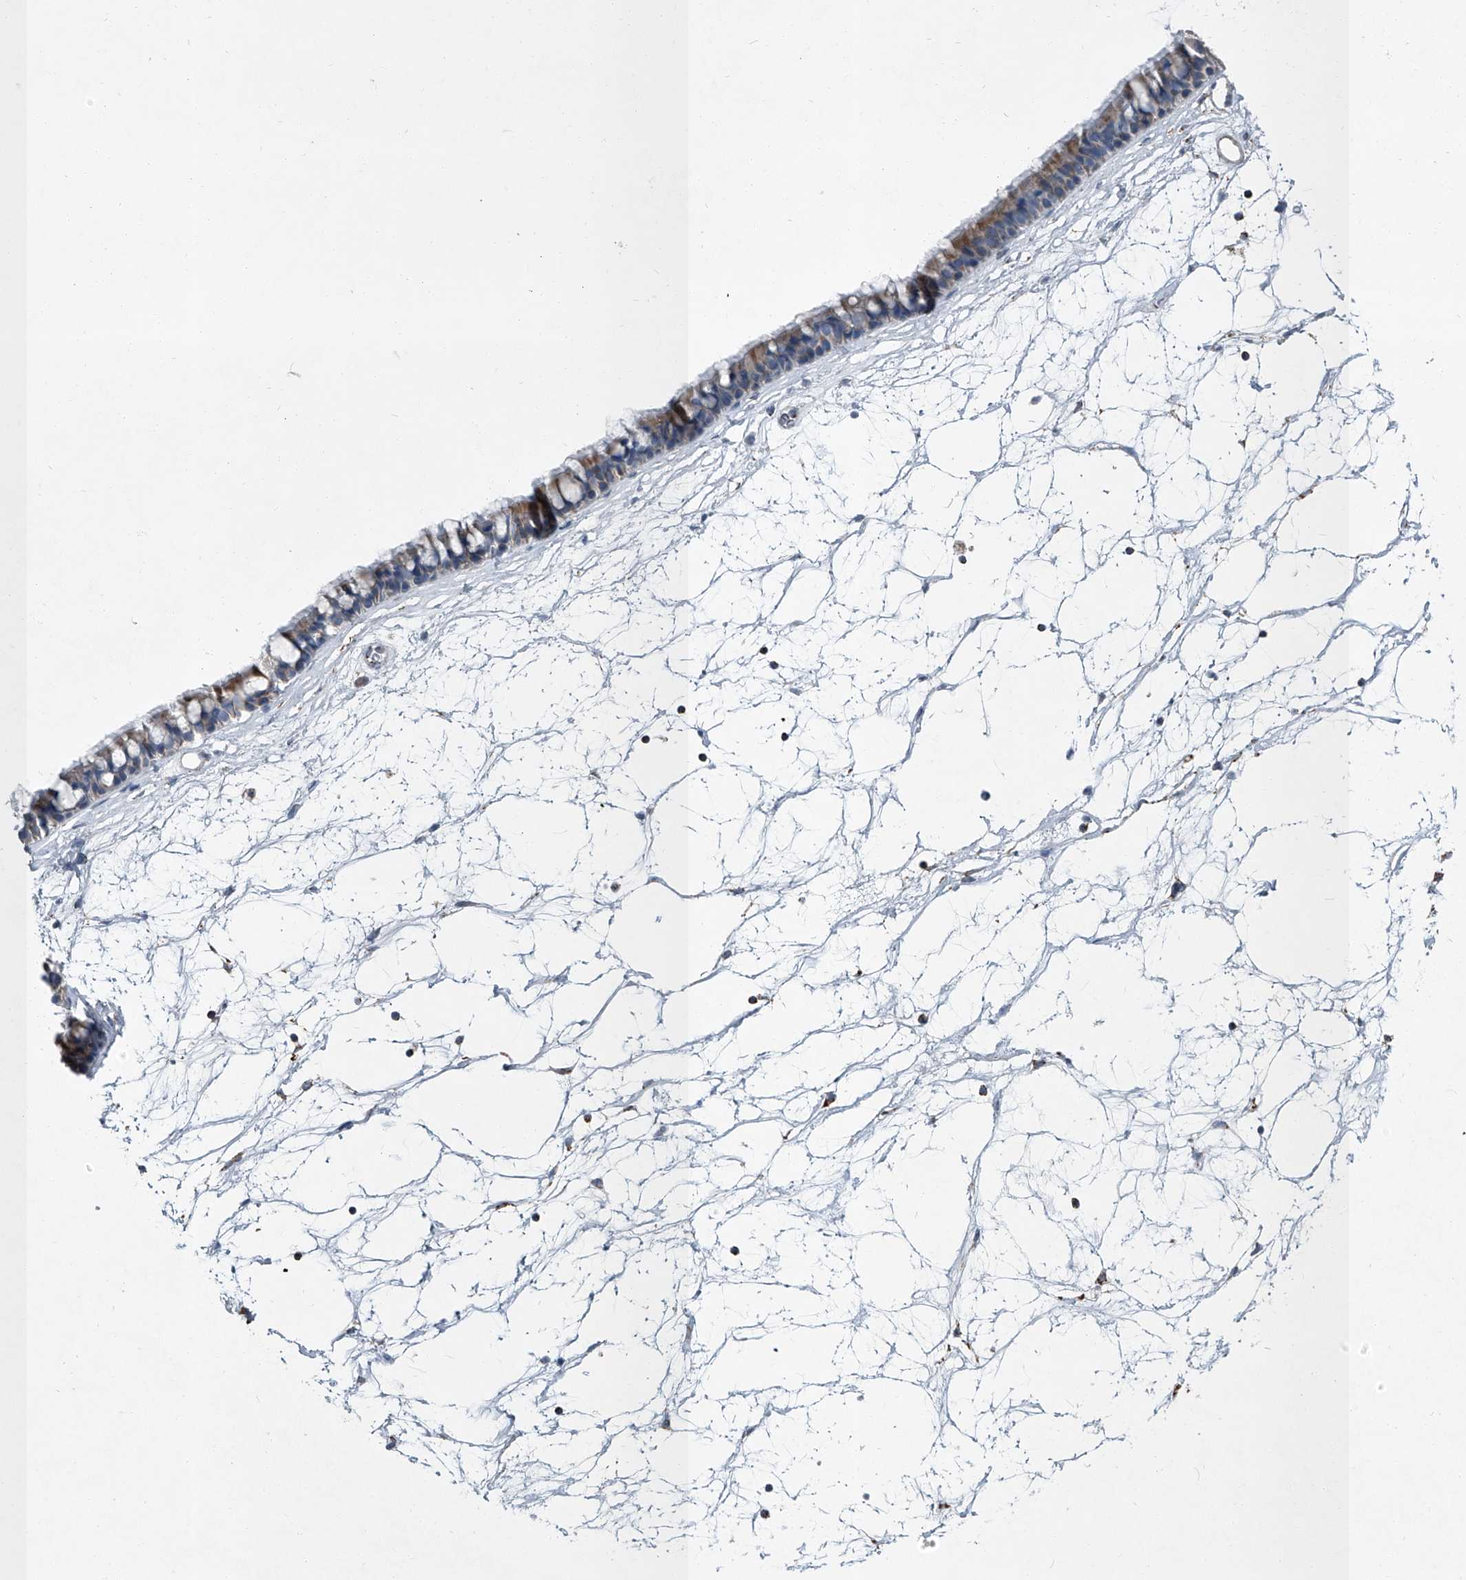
{"staining": {"intensity": "weak", "quantity": "25%-75%", "location": "cytoplasmic/membranous"}, "tissue": "nasopharynx", "cell_type": "Respiratory epithelial cells", "image_type": "normal", "snomed": [{"axis": "morphology", "description": "Normal tissue, NOS"}, {"axis": "topography", "description": "Nasopharynx"}], "caption": "Brown immunohistochemical staining in benign nasopharynx reveals weak cytoplasmic/membranous positivity in approximately 25%-75% of respiratory epithelial cells.", "gene": "CHRNA7", "patient": {"sex": "male", "age": 64}}